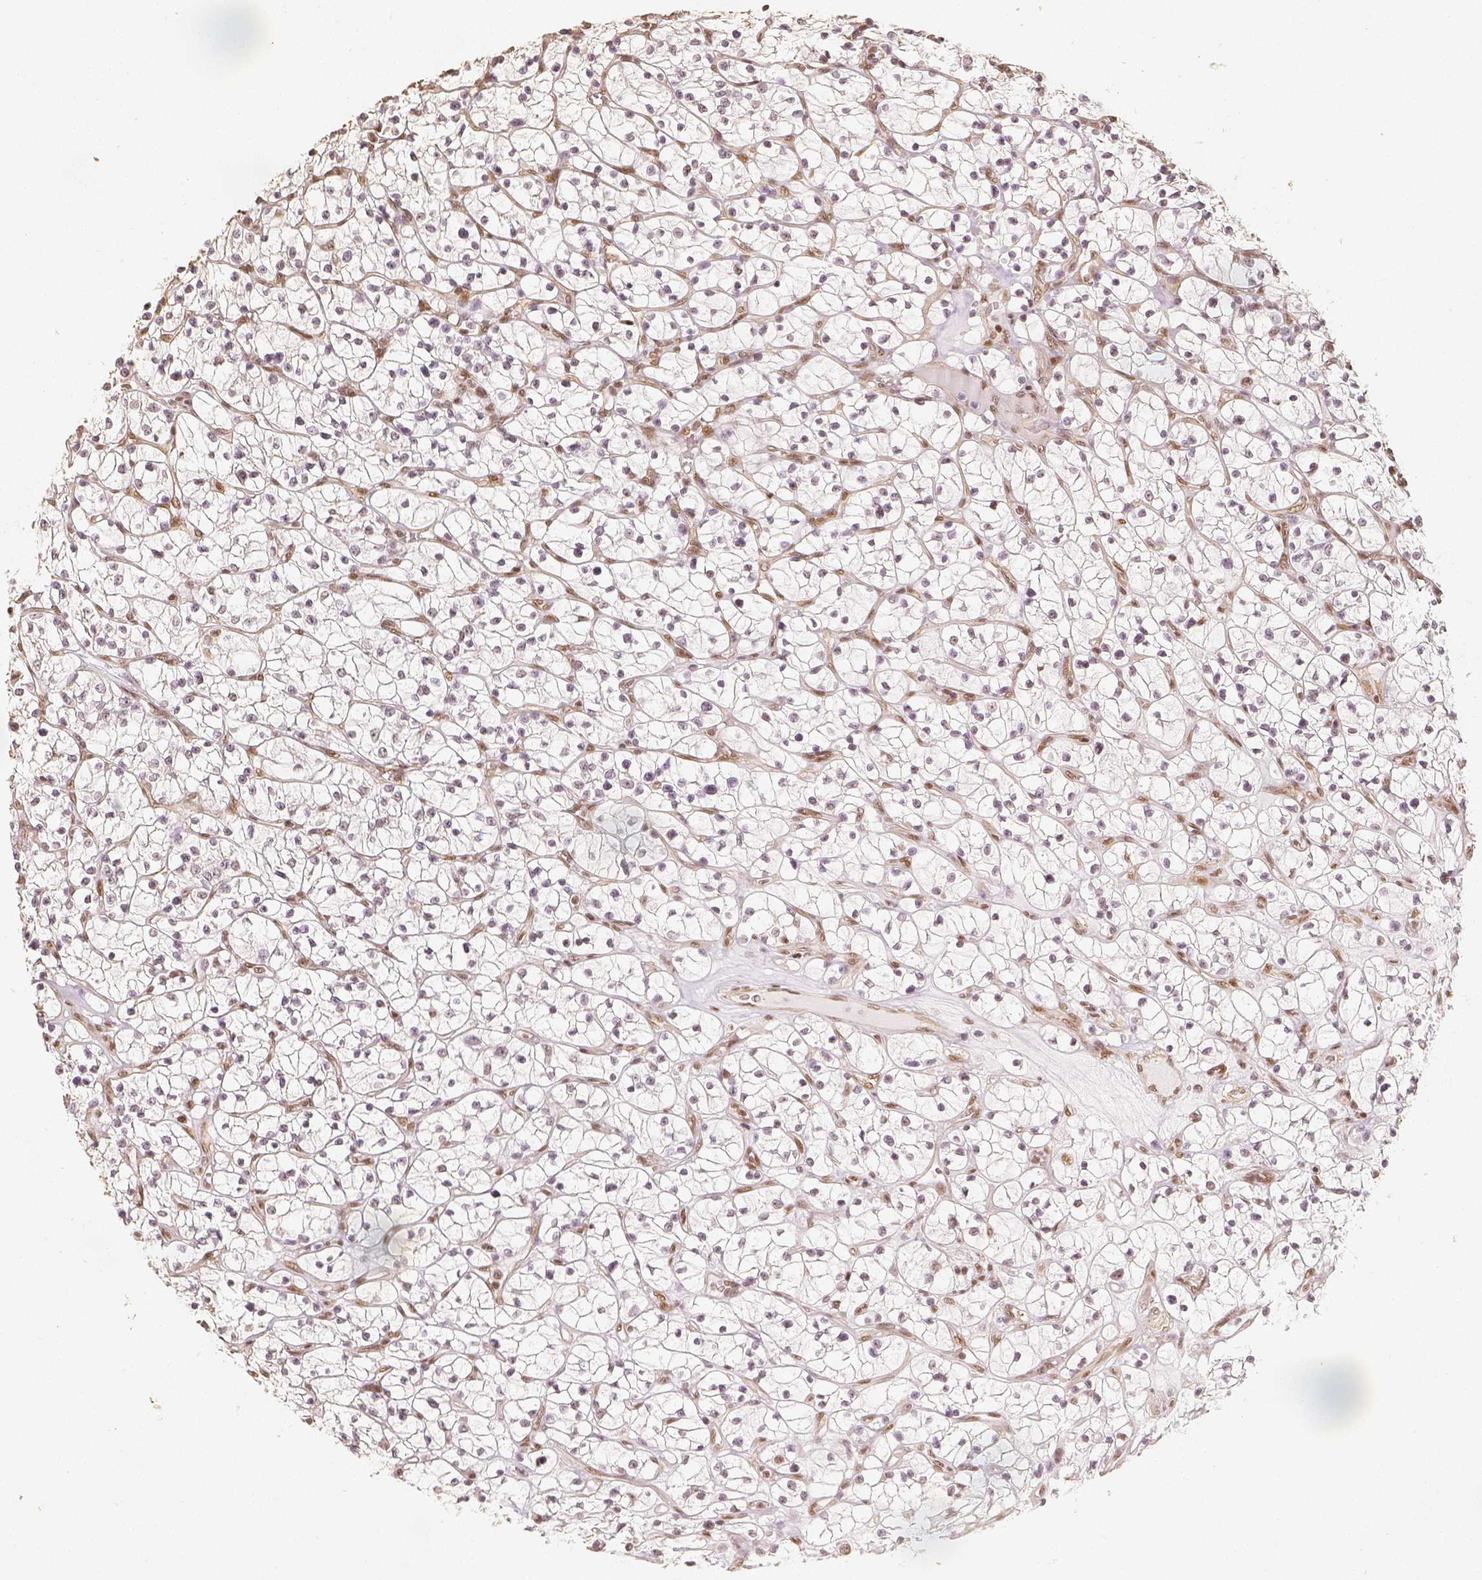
{"staining": {"intensity": "weak", "quantity": "25%-75%", "location": "nuclear"}, "tissue": "renal cancer", "cell_type": "Tumor cells", "image_type": "cancer", "snomed": [{"axis": "morphology", "description": "Adenocarcinoma, NOS"}, {"axis": "topography", "description": "Kidney"}], "caption": "Immunohistochemical staining of renal cancer (adenocarcinoma) displays low levels of weak nuclear staining in about 25%-75% of tumor cells.", "gene": "HDAC1", "patient": {"sex": "female", "age": 64}}